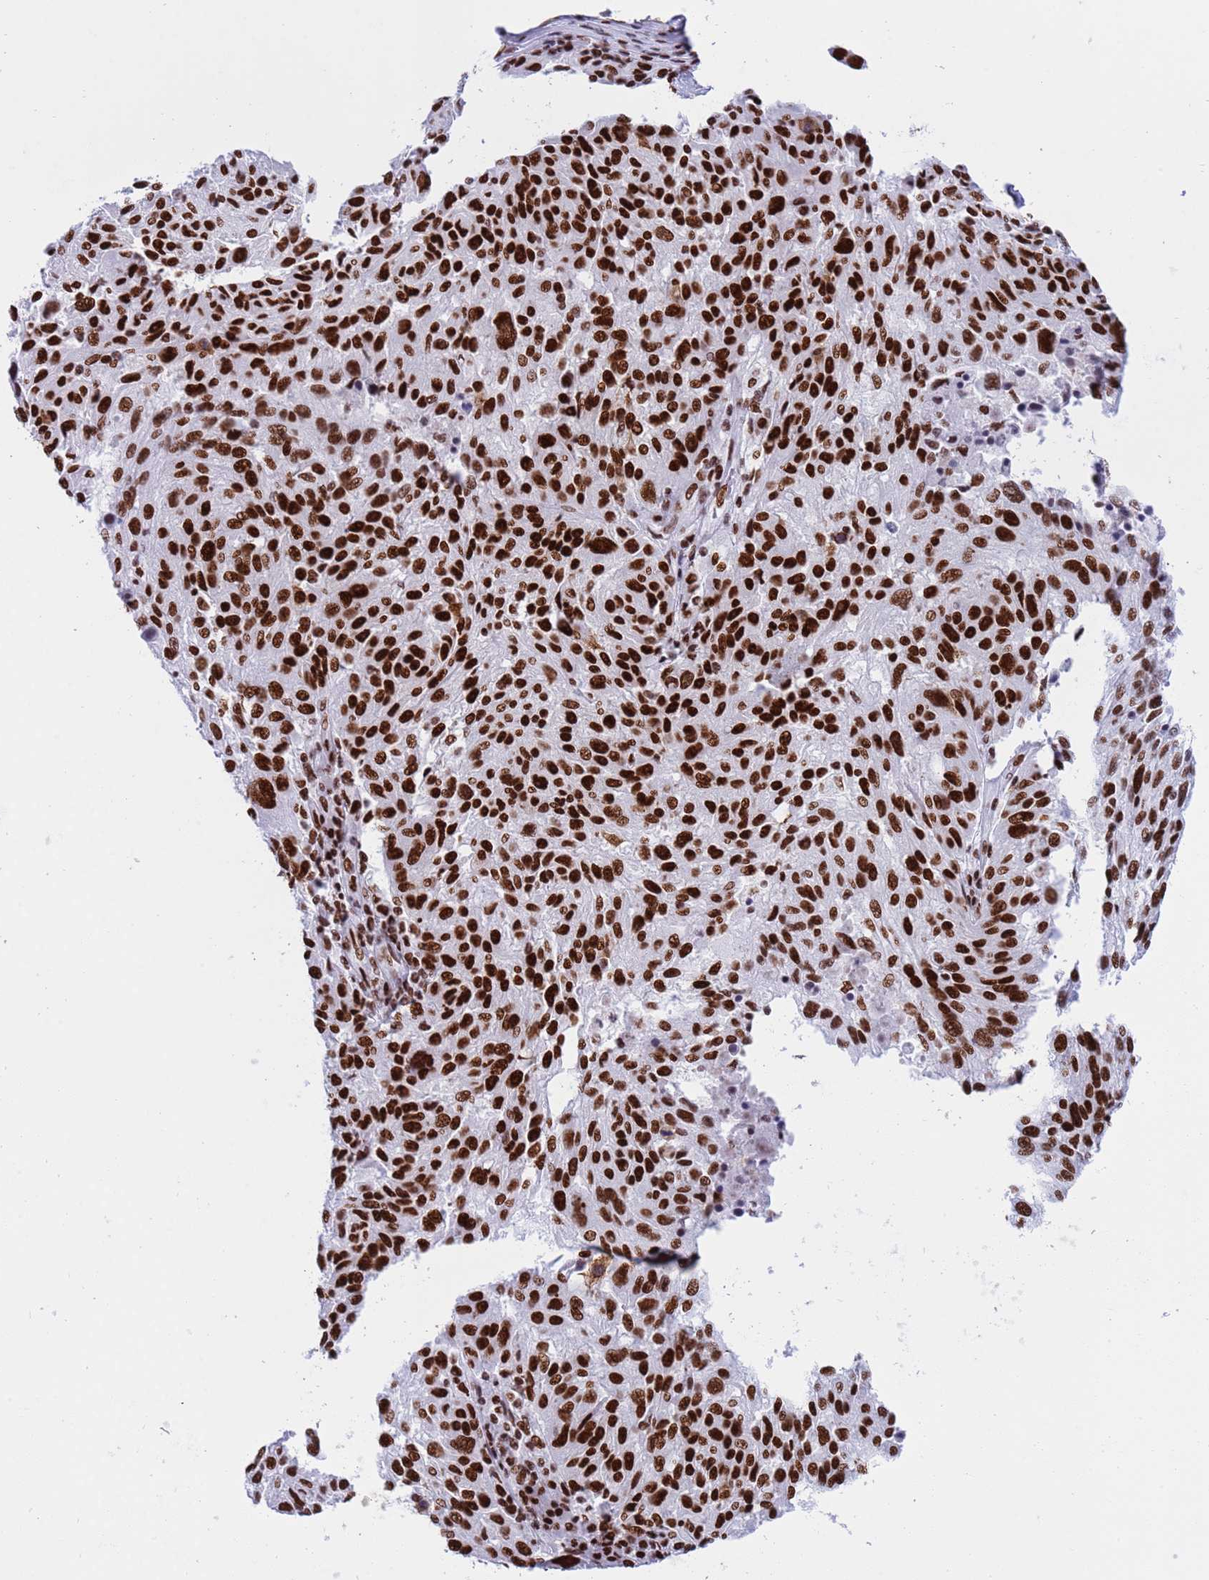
{"staining": {"intensity": "strong", "quantity": ">75%", "location": "nuclear"}, "tissue": "melanoma", "cell_type": "Tumor cells", "image_type": "cancer", "snomed": [{"axis": "morphology", "description": "Malignant melanoma, NOS"}, {"axis": "topography", "description": "Skin"}], "caption": "Protein analysis of melanoma tissue demonstrates strong nuclear positivity in approximately >75% of tumor cells.", "gene": "RALY", "patient": {"sex": "male", "age": 53}}